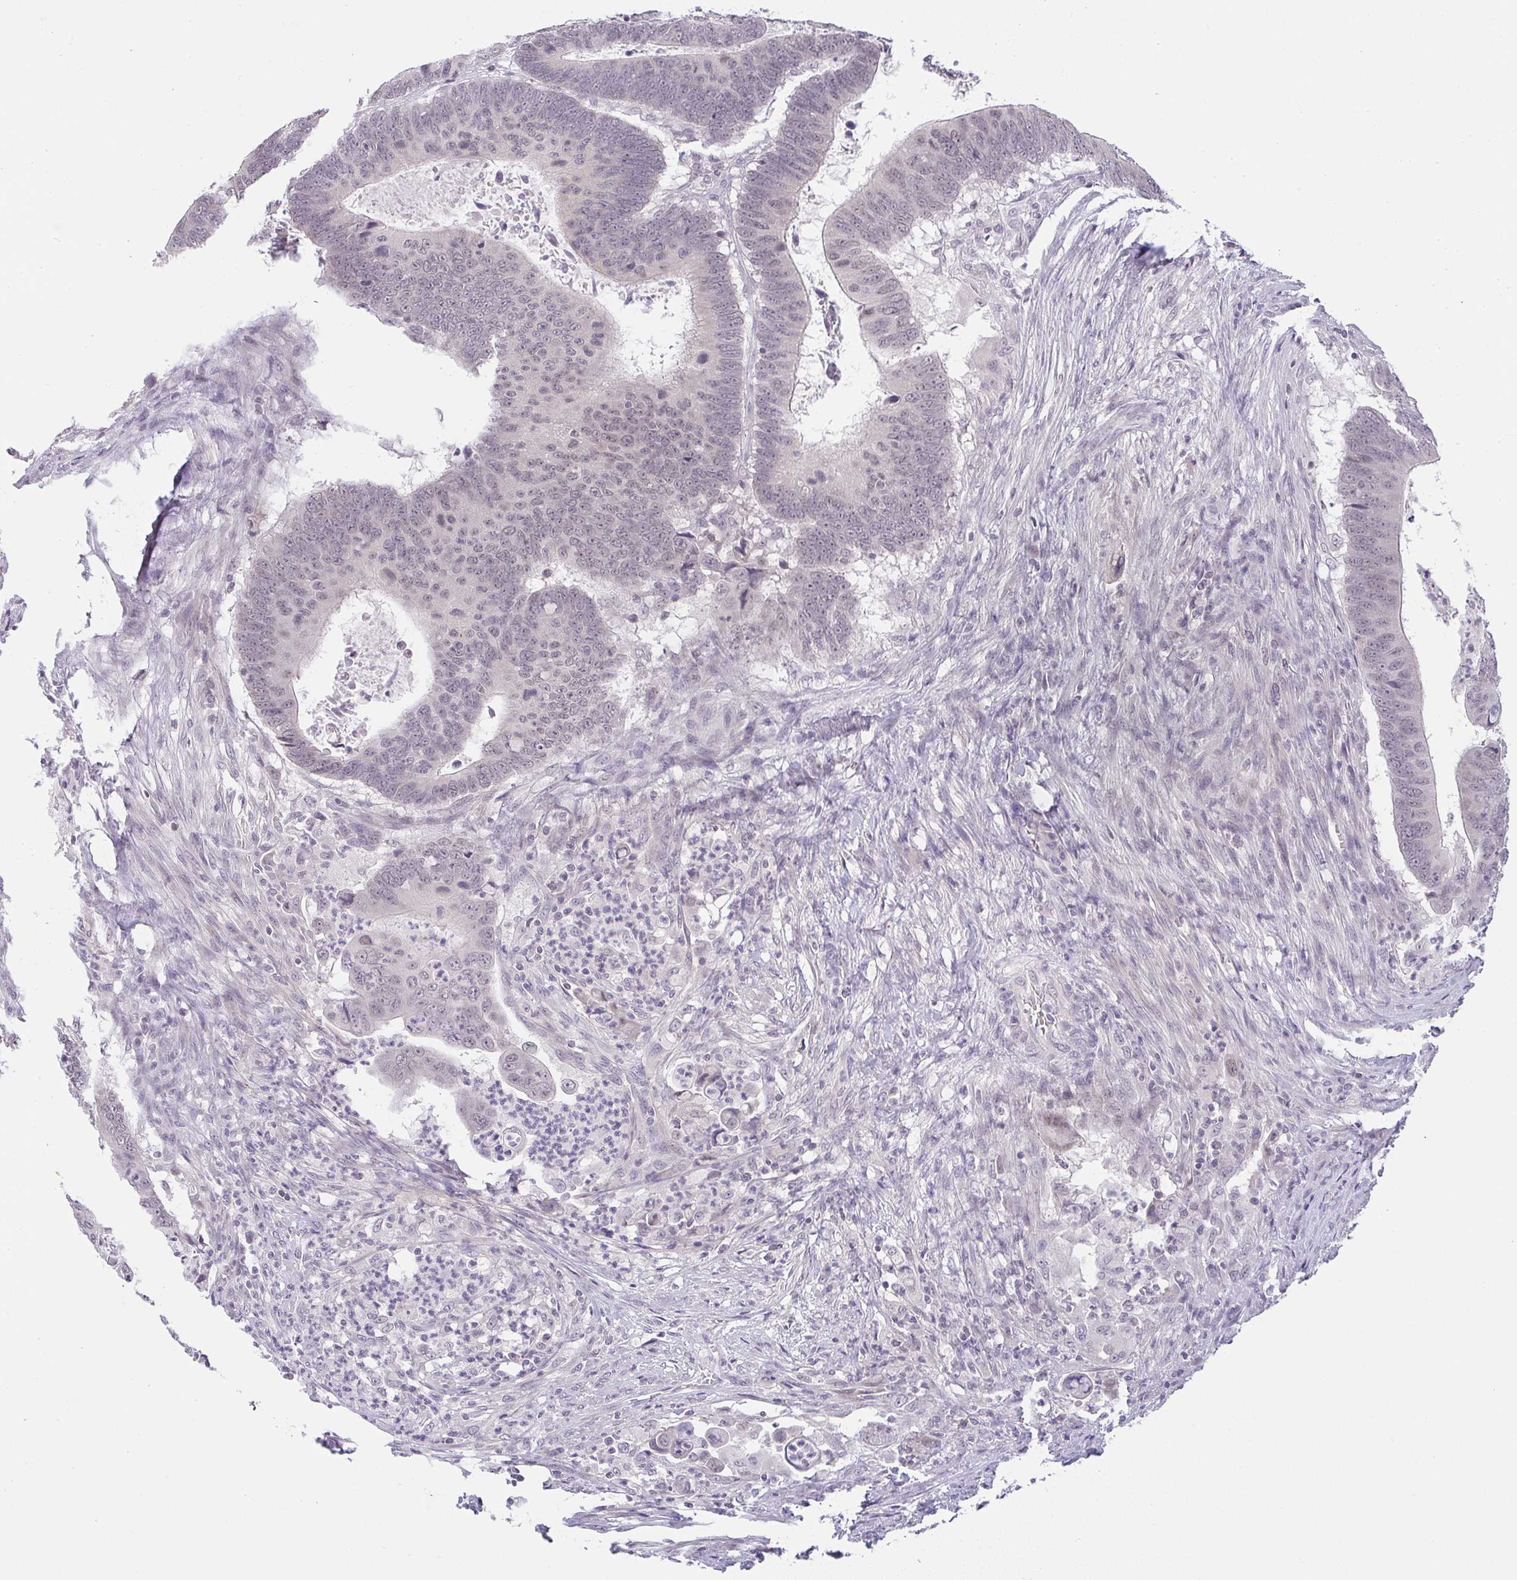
{"staining": {"intensity": "negative", "quantity": "none", "location": "none"}, "tissue": "colorectal cancer", "cell_type": "Tumor cells", "image_type": "cancer", "snomed": [{"axis": "morphology", "description": "Adenocarcinoma, NOS"}, {"axis": "topography", "description": "Colon"}], "caption": "Protein analysis of colorectal cancer exhibits no significant staining in tumor cells.", "gene": "CACNA1S", "patient": {"sex": "male", "age": 62}}